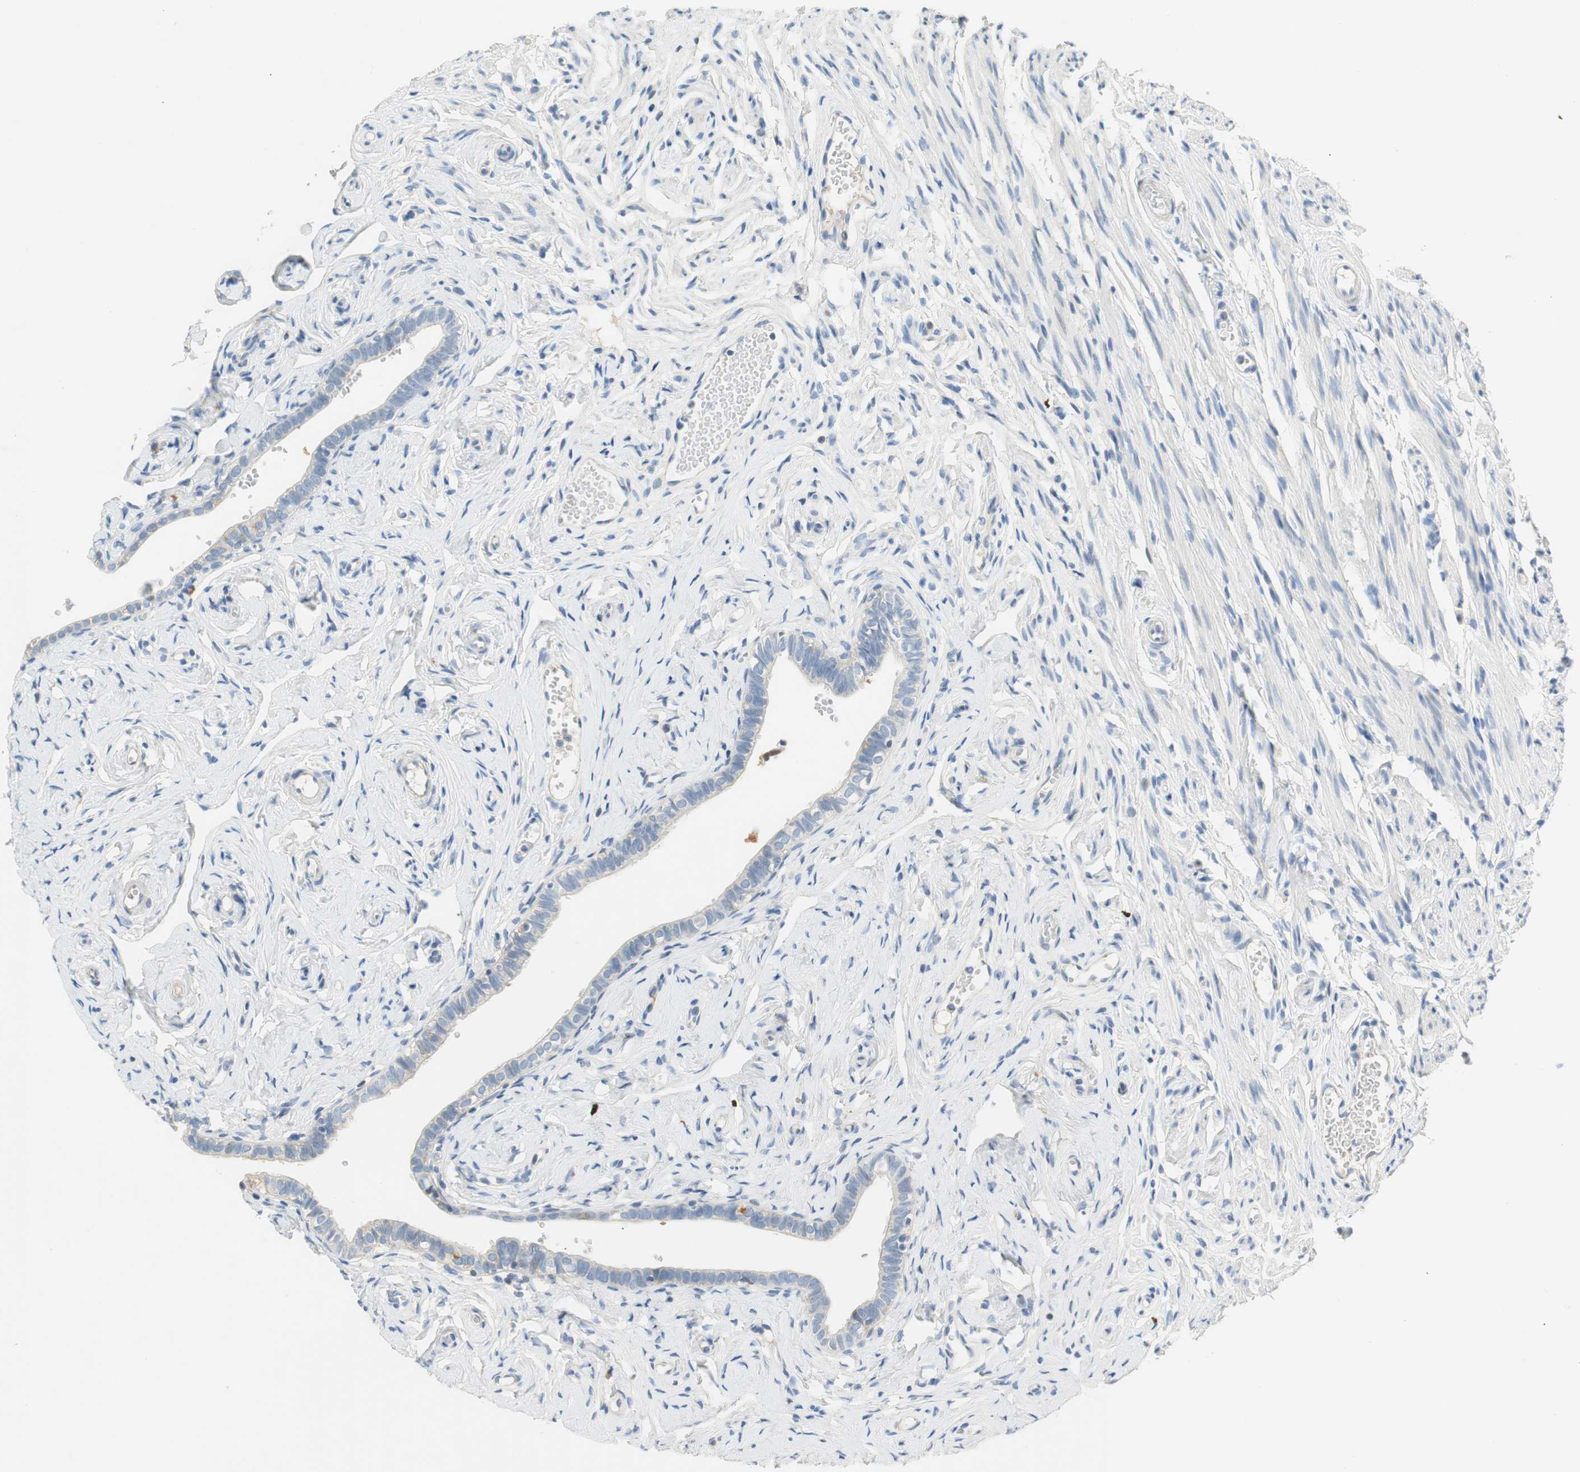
{"staining": {"intensity": "negative", "quantity": "none", "location": "none"}, "tissue": "fallopian tube", "cell_type": "Glandular cells", "image_type": "normal", "snomed": [{"axis": "morphology", "description": "Normal tissue, NOS"}, {"axis": "topography", "description": "Fallopian tube"}], "caption": "IHC photomicrograph of normal fallopian tube: human fallopian tube stained with DAB (3,3'-diaminobenzidine) displays no significant protein expression in glandular cells.", "gene": "CCM2L", "patient": {"sex": "female", "age": 71}}